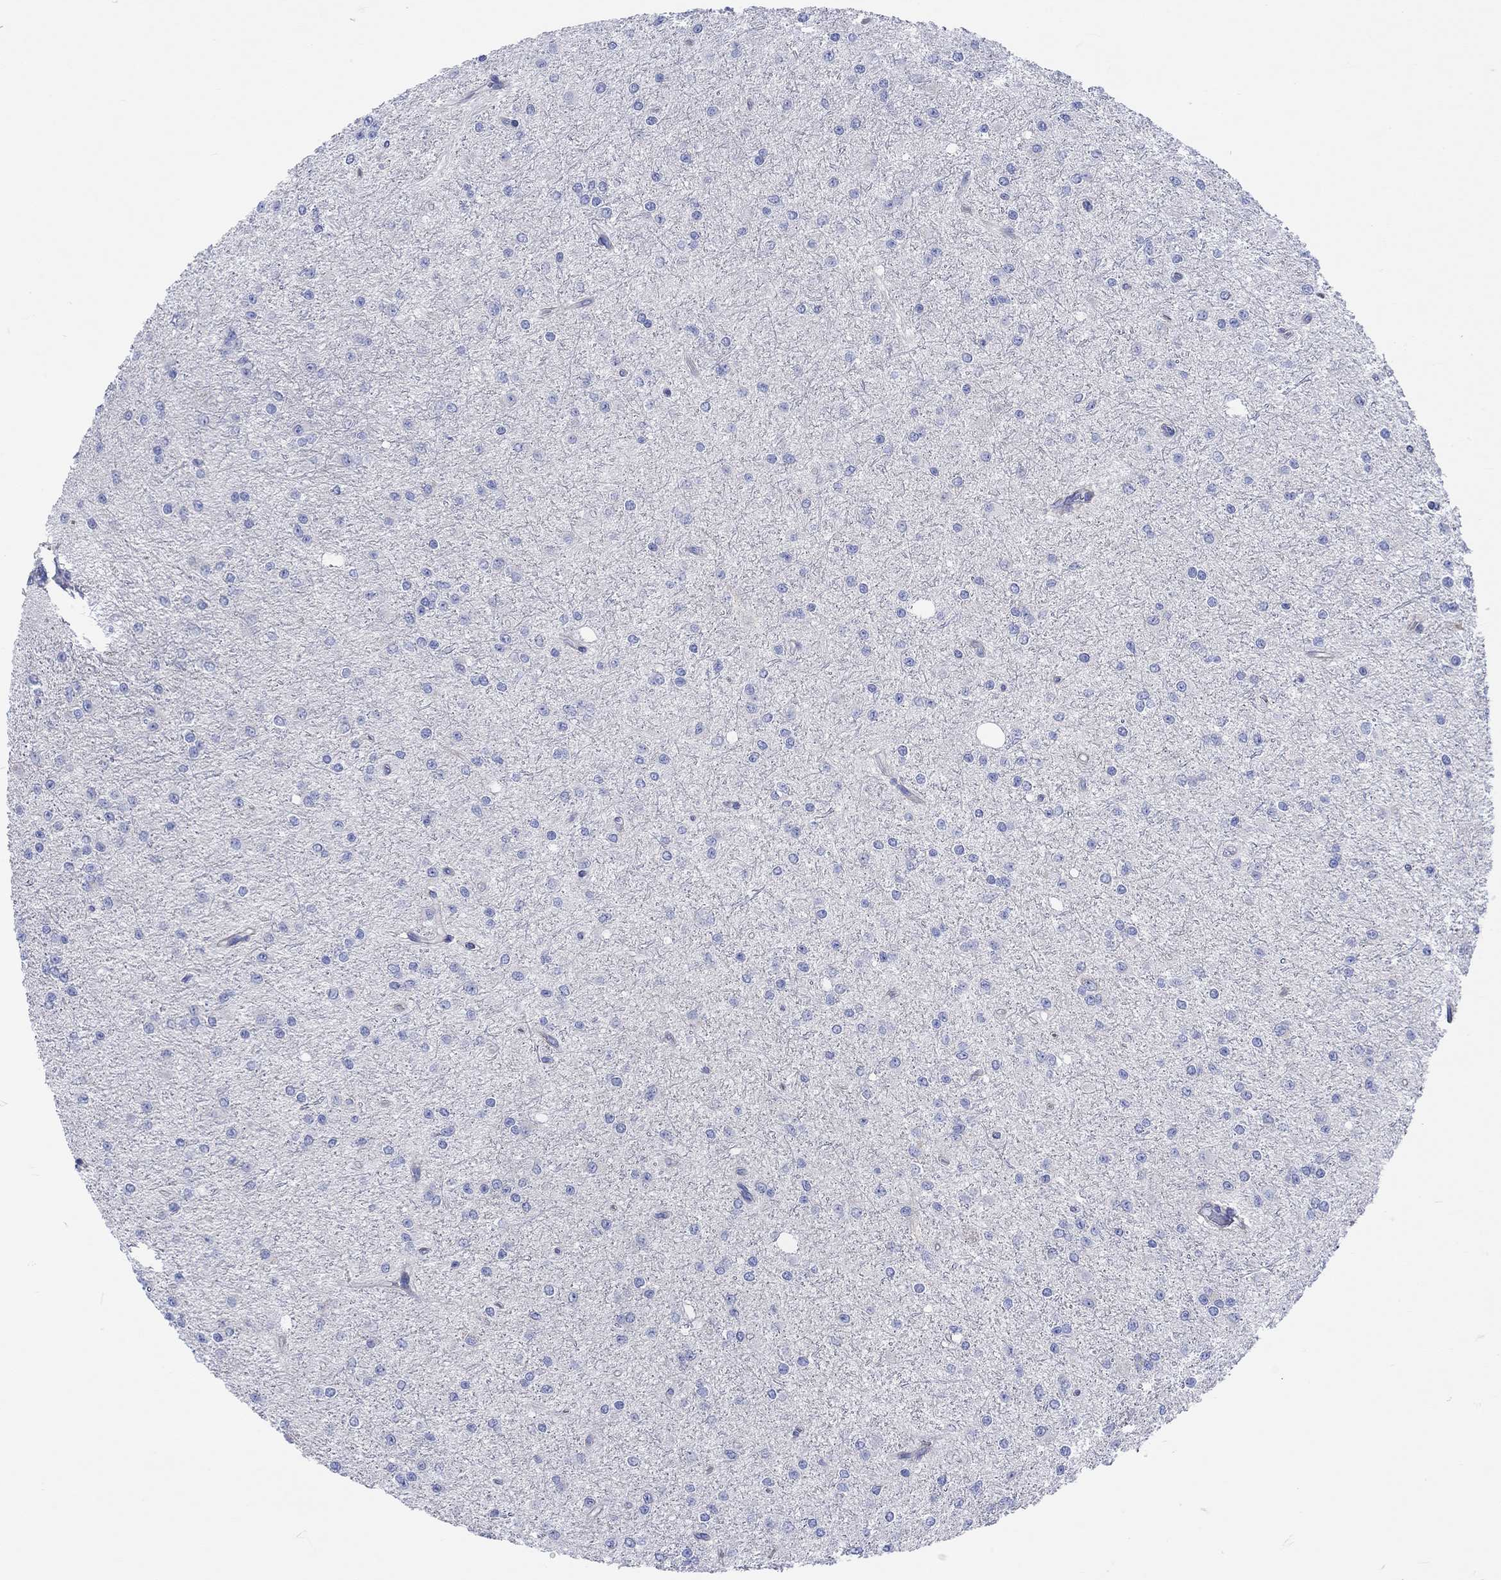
{"staining": {"intensity": "negative", "quantity": "none", "location": "none"}, "tissue": "glioma", "cell_type": "Tumor cells", "image_type": "cancer", "snomed": [{"axis": "morphology", "description": "Glioma, malignant, Low grade"}, {"axis": "topography", "description": "Brain"}], "caption": "Immunohistochemical staining of human glioma reveals no significant staining in tumor cells.", "gene": "REEP6", "patient": {"sex": "male", "age": 27}}